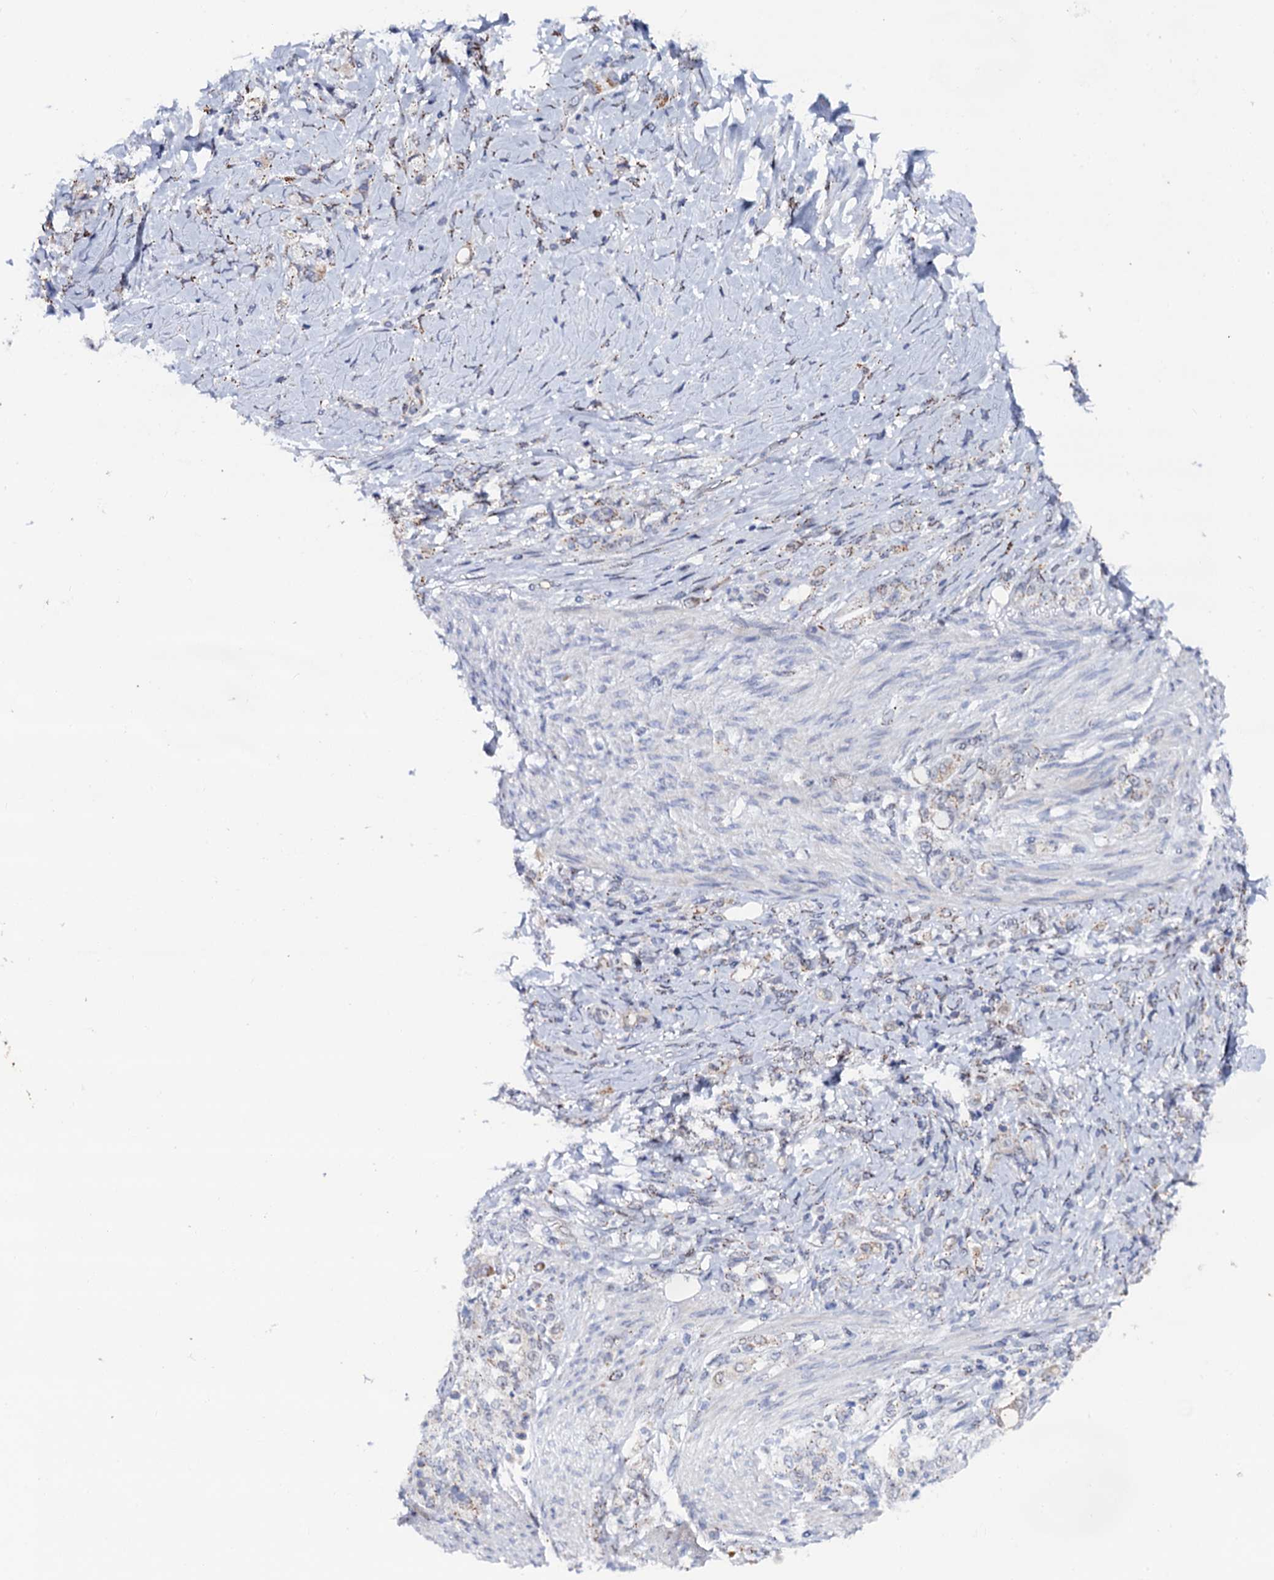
{"staining": {"intensity": "weak", "quantity": "25%-75%", "location": "cytoplasmic/membranous"}, "tissue": "stomach cancer", "cell_type": "Tumor cells", "image_type": "cancer", "snomed": [{"axis": "morphology", "description": "Adenocarcinoma, NOS"}, {"axis": "topography", "description": "Stomach"}], "caption": "IHC of stomach cancer exhibits low levels of weak cytoplasmic/membranous staining in approximately 25%-75% of tumor cells.", "gene": "THAP2", "patient": {"sex": "female", "age": 79}}